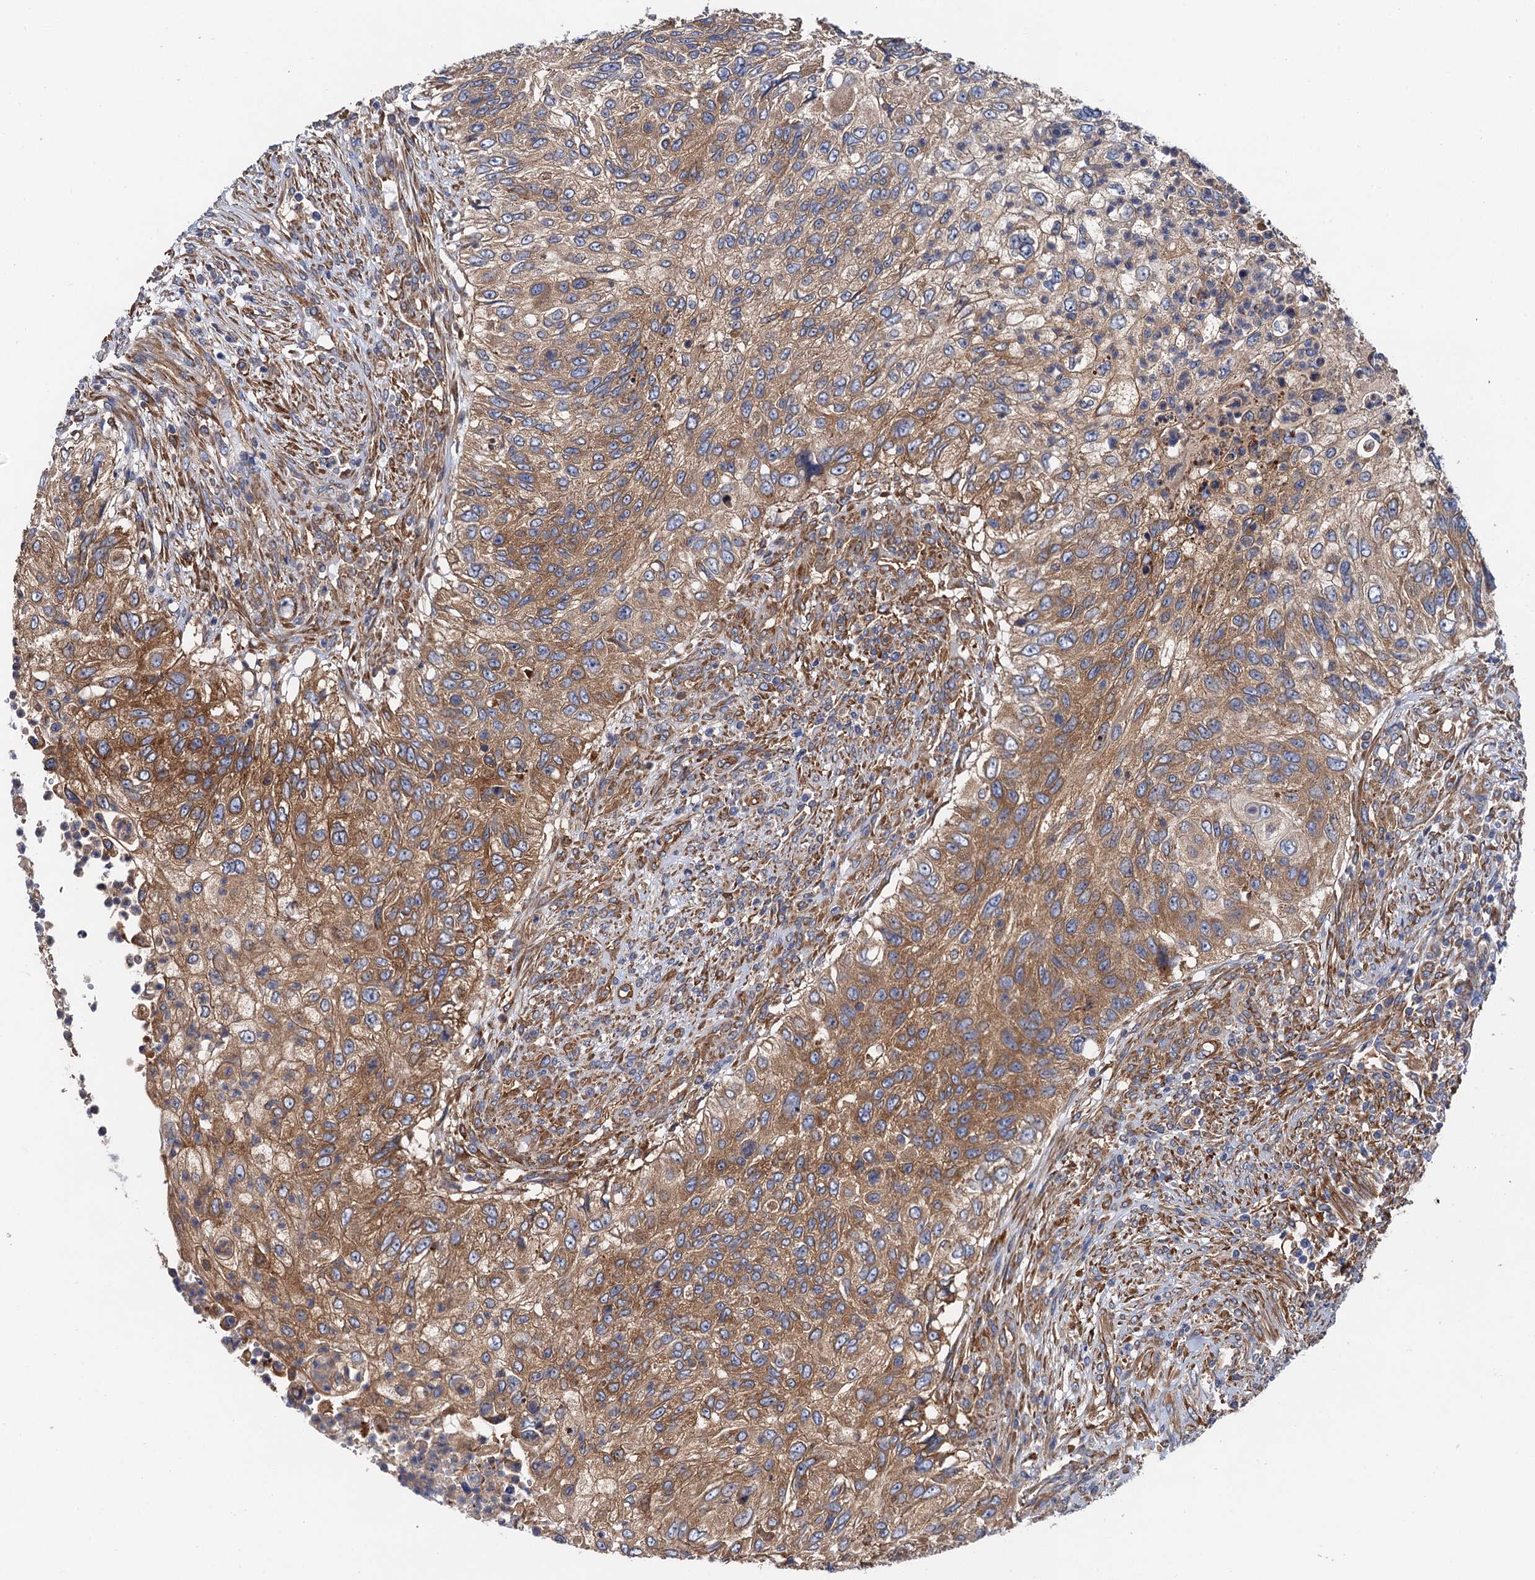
{"staining": {"intensity": "moderate", "quantity": ">75%", "location": "cytoplasmic/membranous"}, "tissue": "urothelial cancer", "cell_type": "Tumor cells", "image_type": "cancer", "snomed": [{"axis": "morphology", "description": "Urothelial carcinoma, High grade"}, {"axis": "topography", "description": "Urinary bladder"}], "caption": "DAB immunohistochemical staining of high-grade urothelial carcinoma demonstrates moderate cytoplasmic/membranous protein positivity in about >75% of tumor cells.", "gene": "MRPL48", "patient": {"sex": "female", "age": 60}}